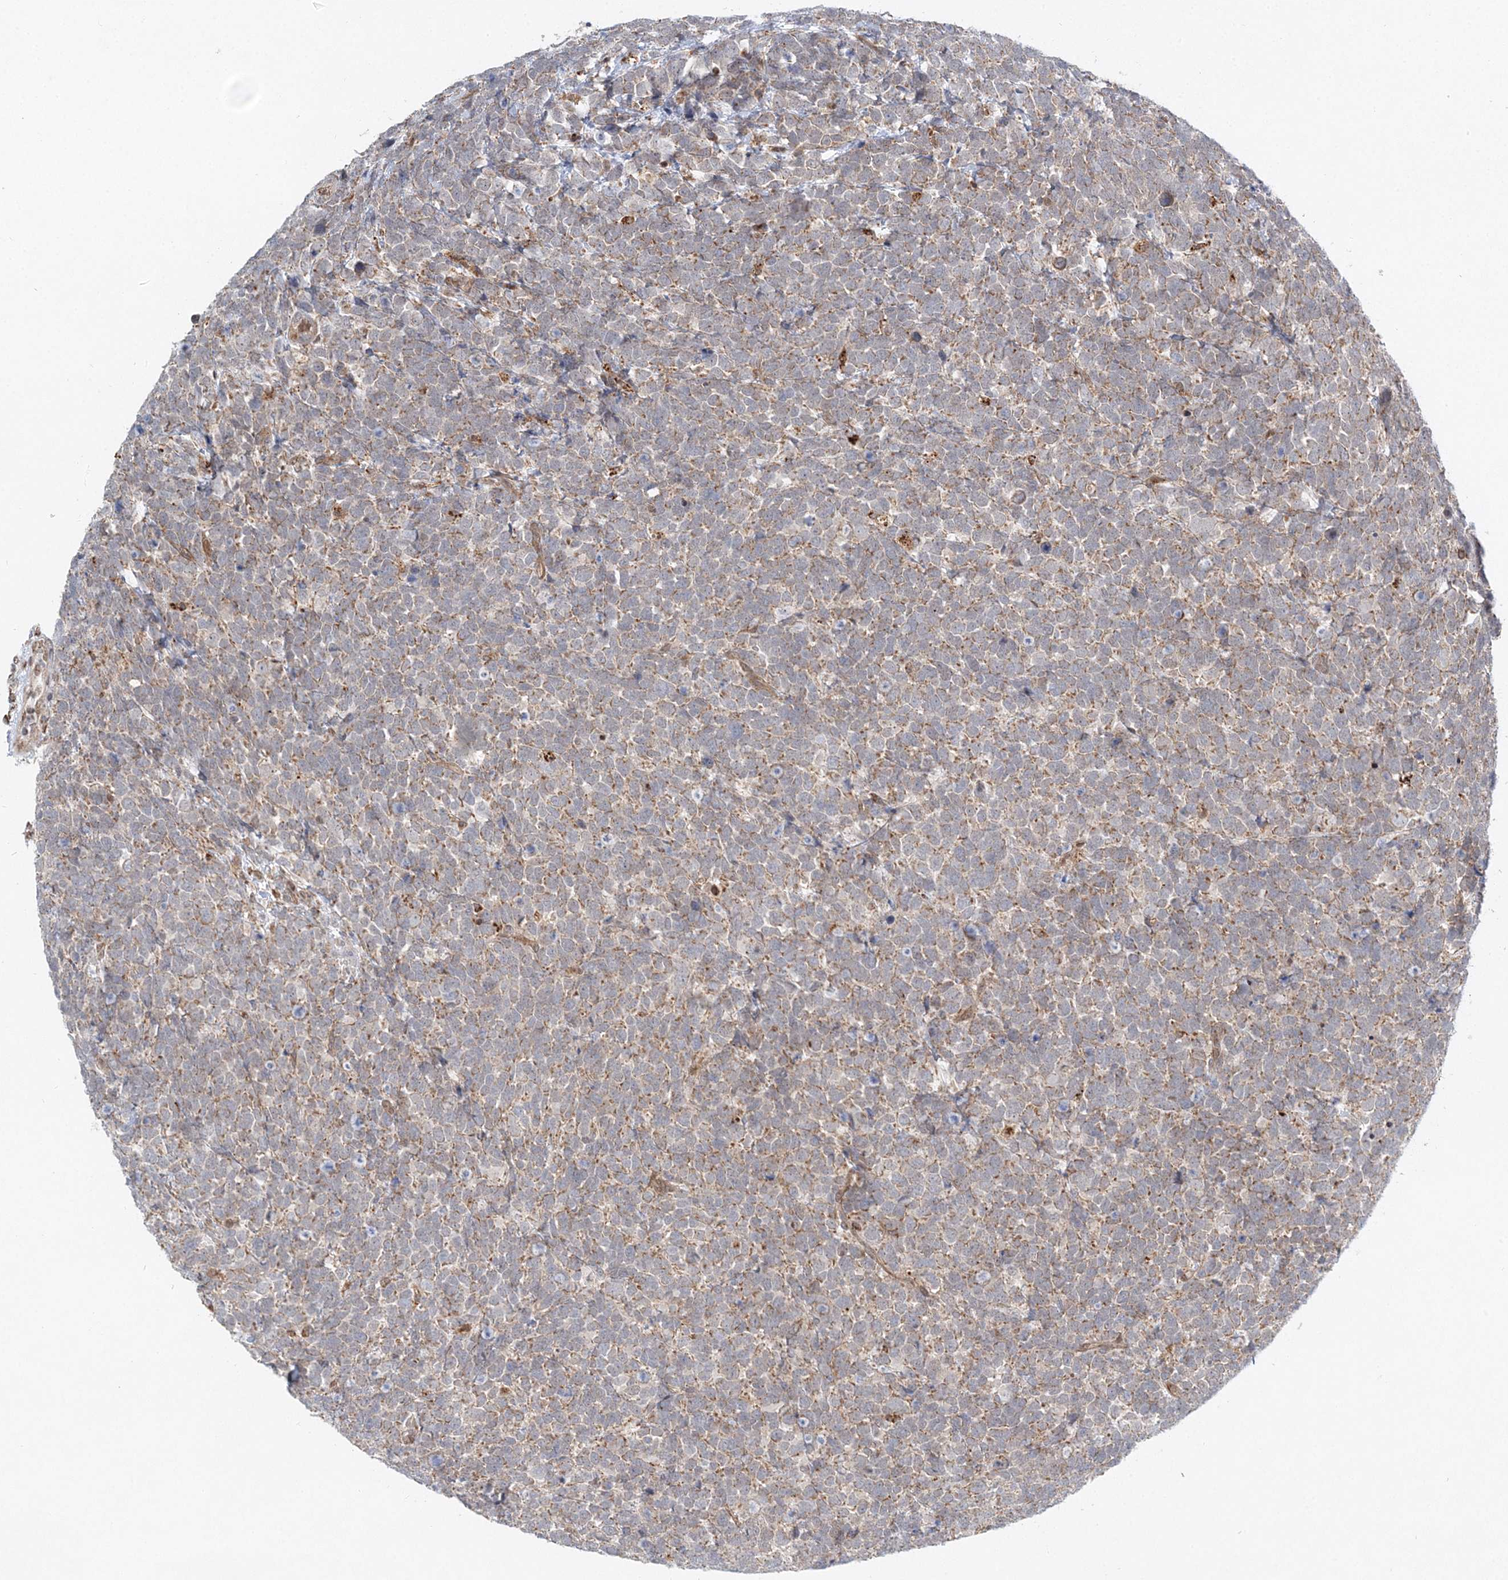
{"staining": {"intensity": "weak", "quantity": ">75%", "location": "cytoplasmic/membranous"}, "tissue": "urothelial cancer", "cell_type": "Tumor cells", "image_type": "cancer", "snomed": [{"axis": "morphology", "description": "Urothelial carcinoma, High grade"}, {"axis": "topography", "description": "Urinary bladder"}], "caption": "Weak cytoplasmic/membranous protein staining is present in approximately >75% of tumor cells in urothelial cancer.", "gene": "RAB11FIP2", "patient": {"sex": "female", "age": 82}}